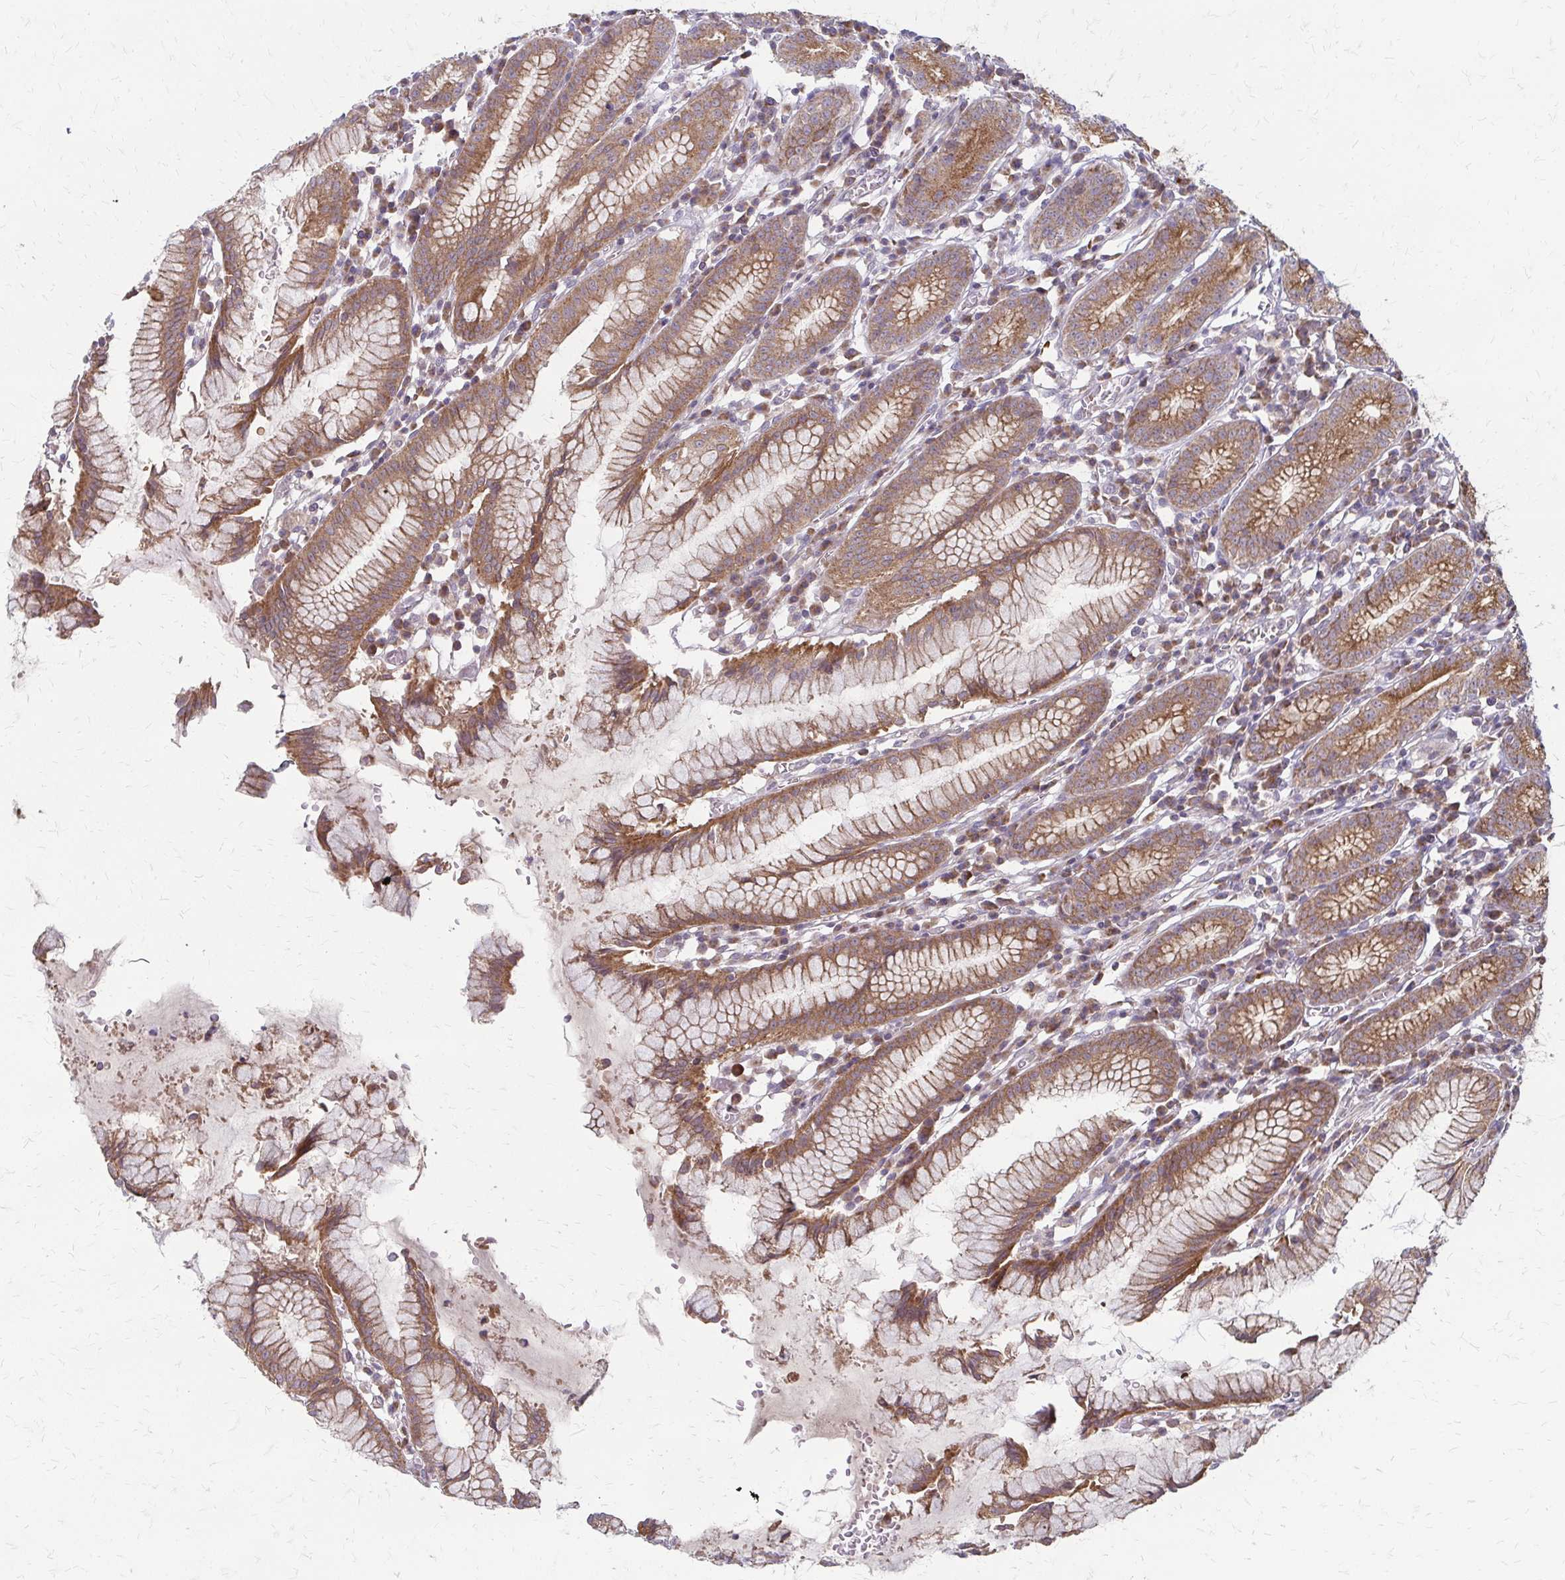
{"staining": {"intensity": "strong", "quantity": ">75%", "location": "cytoplasmic/membranous"}, "tissue": "stomach", "cell_type": "Glandular cells", "image_type": "normal", "snomed": [{"axis": "morphology", "description": "Normal tissue, NOS"}, {"axis": "topography", "description": "Stomach"}], "caption": "Immunohistochemistry (IHC) micrograph of benign human stomach stained for a protein (brown), which reveals high levels of strong cytoplasmic/membranous staining in about >75% of glandular cells.", "gene": "ZNF383", "patient": {"sex": "male", "age": 55}}